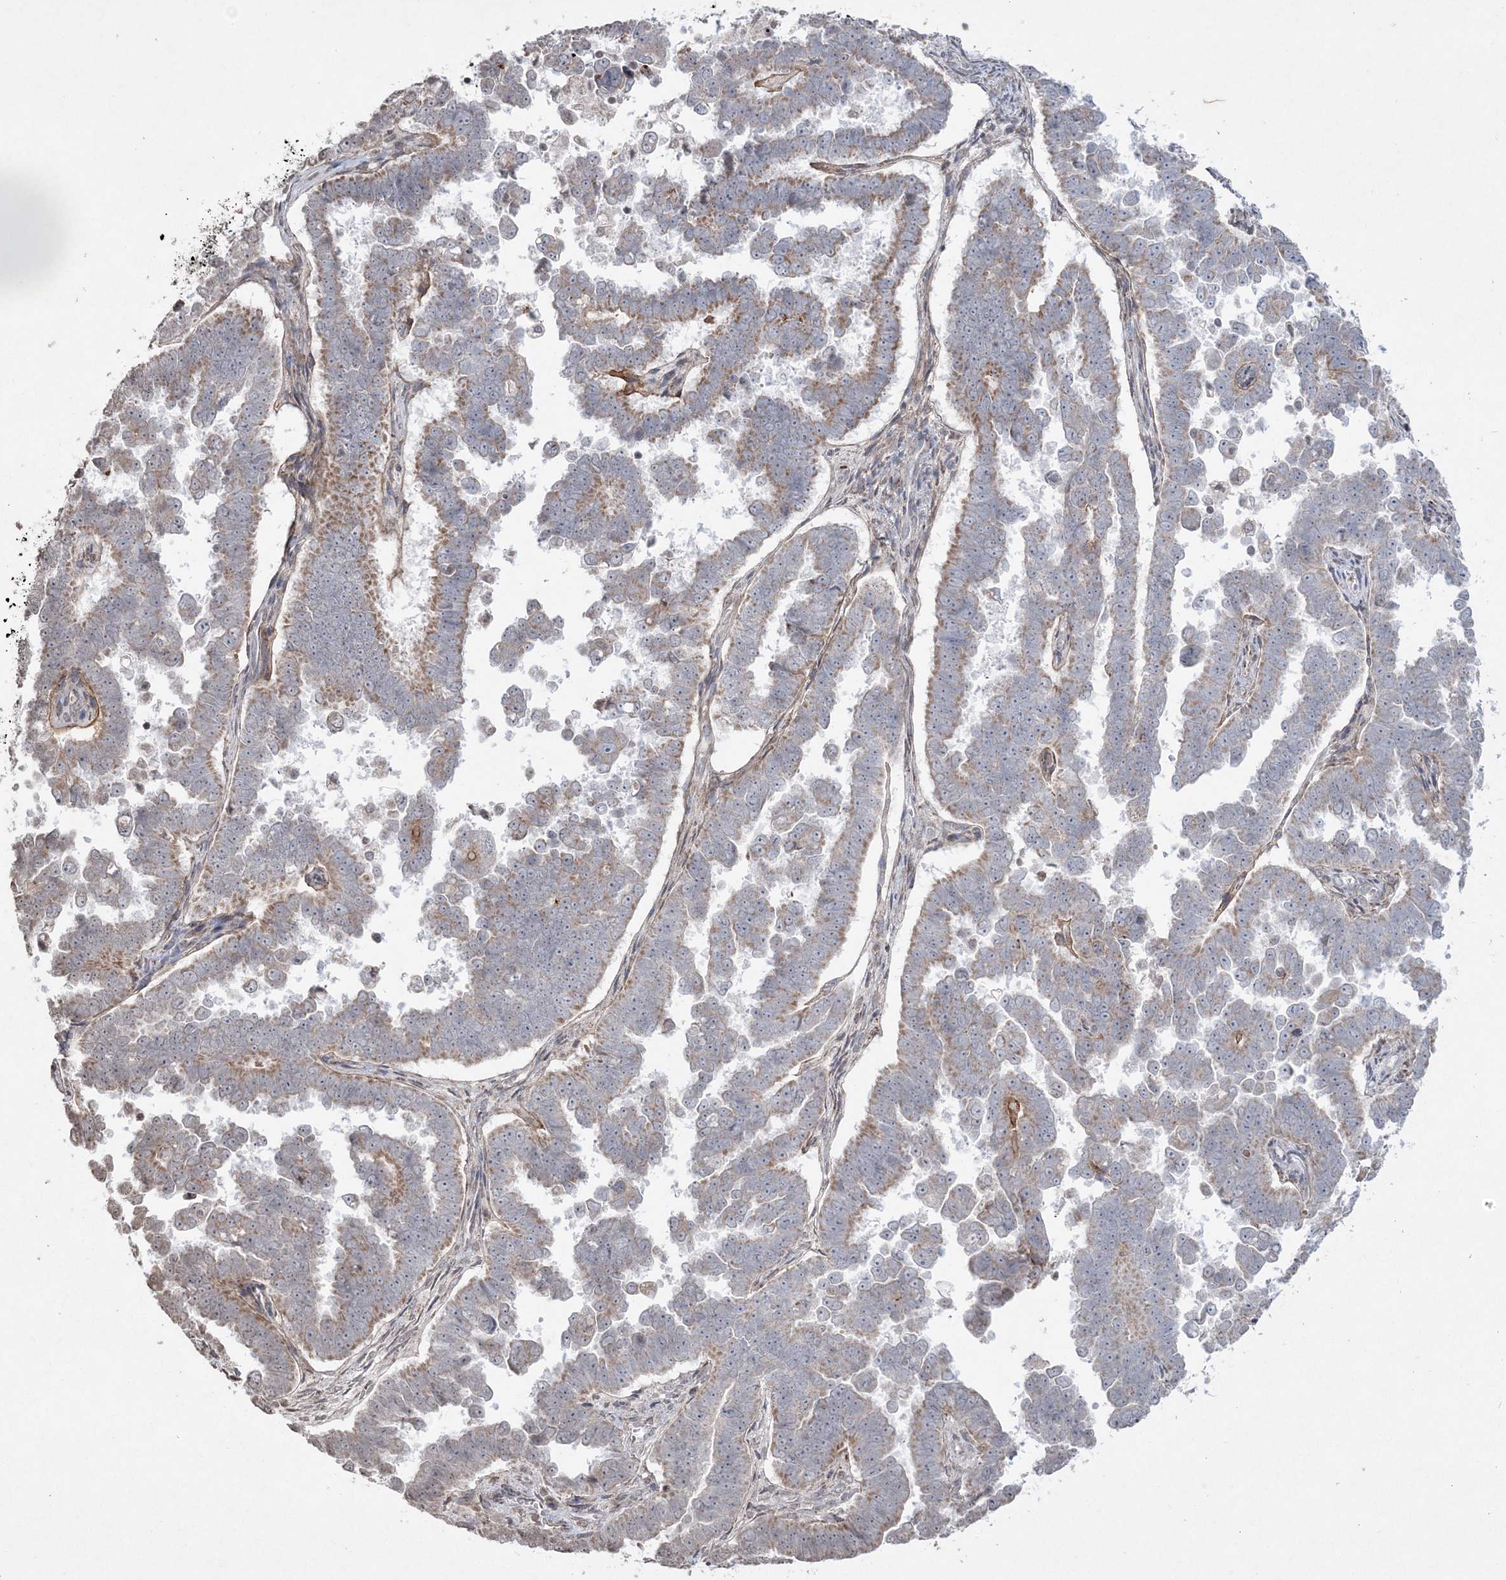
{"staining": {"intensity": "moderate", "quantity": "<25%", "location": "cytoplasmic/membranous"}, "tissue": "endometrial cancer", "cell_type": "Tumor cells", "image_type": "cancer", "snomed": [{"axis": "morphology", "description": "Adenocarcinoma, NOS"}, {"axis": "topography", "description": "Endometrium"}], "caption": "Protein expression by immunohistochemistry reveals moderate cytoplasmic/membranous expression in approximately <25% of tumor cells in endometrial cancer (adenocarcinoma). (DAB (3,3'-diaminobenzidine) IHC with brightfield microscopy, high magnification).", "gene": "TTC7A", "patient": {"sex": "female", "age": 75}}